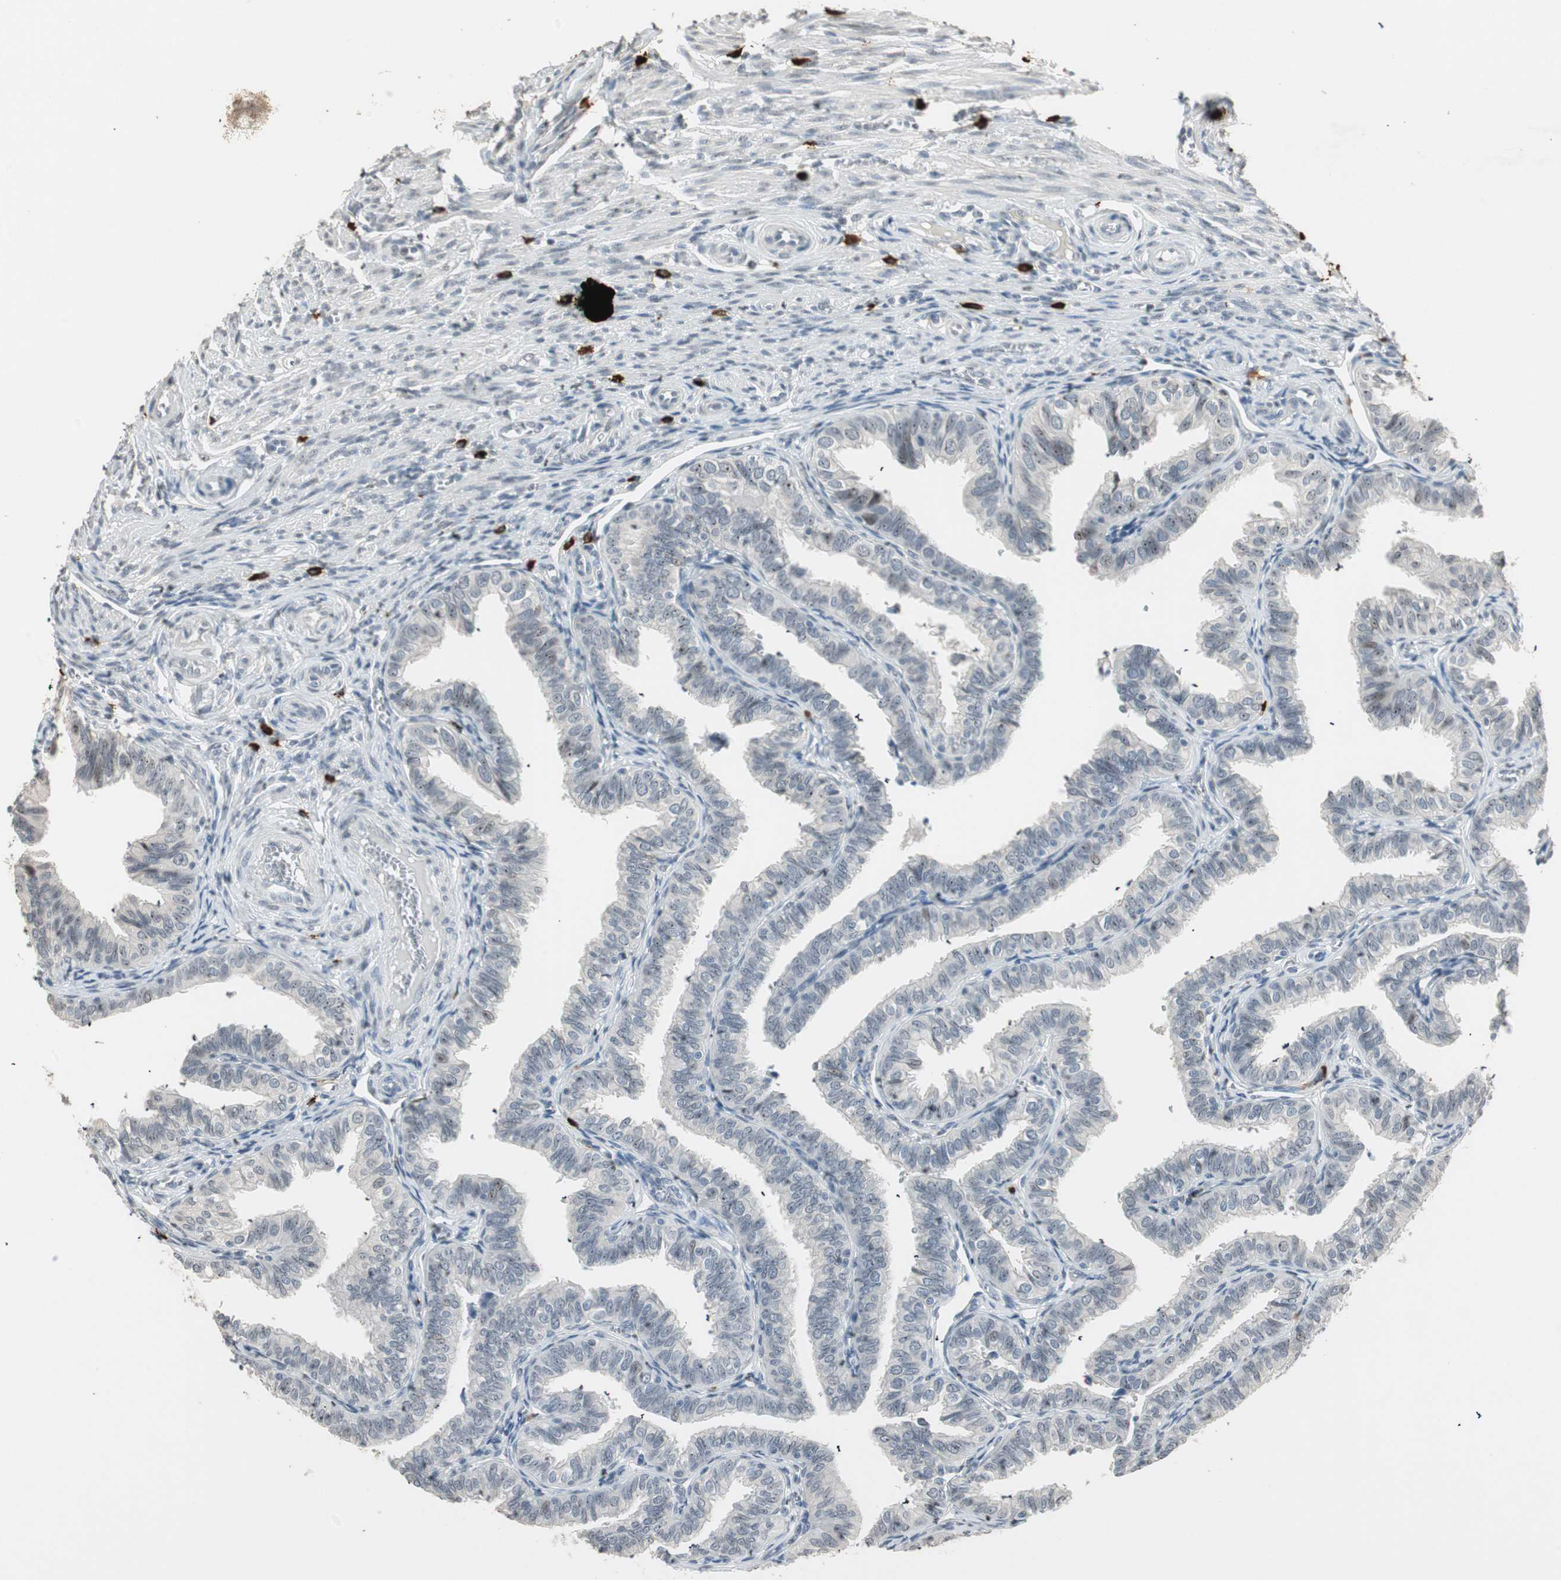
{"staining": {"intensity": "moderate", "quantity": "25%-75%", "location": "nuclear"}, "tissue": "fallopian tube", "cell_type": "Glandular cells", "image_type": "normal", "snomed": [{"axis": "morphology", "description": "Normal tissue, NOS"}, {"axis": "topography", "description": "Fallopian tube"}], "caption": "Glandular cells demonstrate medium levels of moderate nuclear expression in about 25%-75% of cells in benign fallopian tube. The staining is performed using DAB (3,3'-diaminobenzidine) brown chromogen to label protein expression. The nuclei are counter-stained blue using hematoxylin.", "gene": "ETV4", "patient": {"sex": "female", "age": 46}}